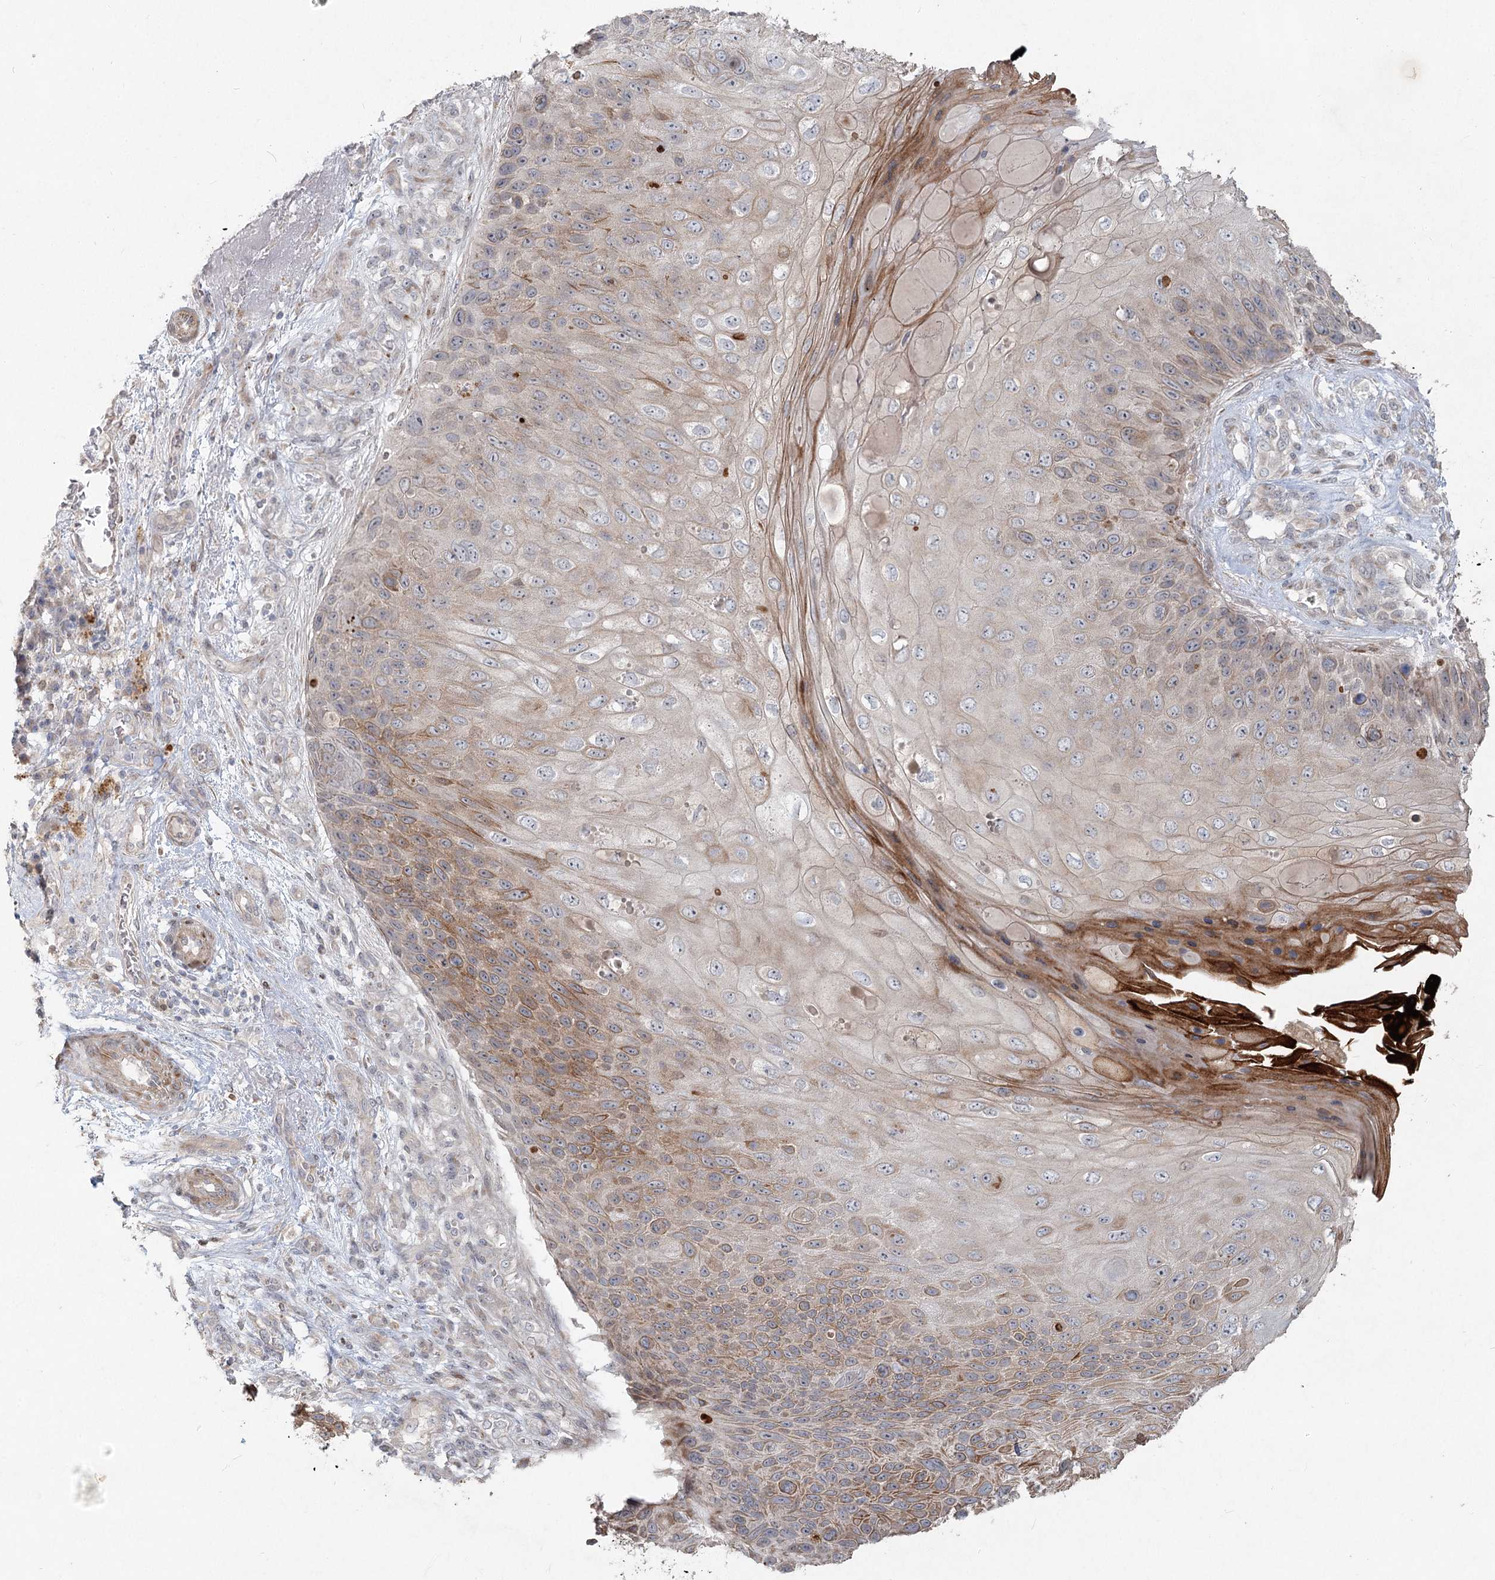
{"staining": {"intensity": "moderate", "quantity": "<25%", "location": "cytoplasmic/membranous"}, "tissue": "skin cancer", "cell_type": "Tumor cells", "image_type": "cancer", "snomed": [{"axis": "morphology", "description": "Squamous cell carcinoma, NOS"}, {"axis": "topography", "description": "Skin"}], "caption": "Immunohistochemistry image of neoplastic tissue: skin cancer (squamous cell carcinoma) stained using immunohistochemistry (IHC) shows low levels of moderate protein expression localized specifically in the cytoplasmic/membranous of tumor cells, appearing as a cytoplasmic/membranous brown color.", "gene": "LRP2BP", "patient": {"sex": "female", "age": 88}}